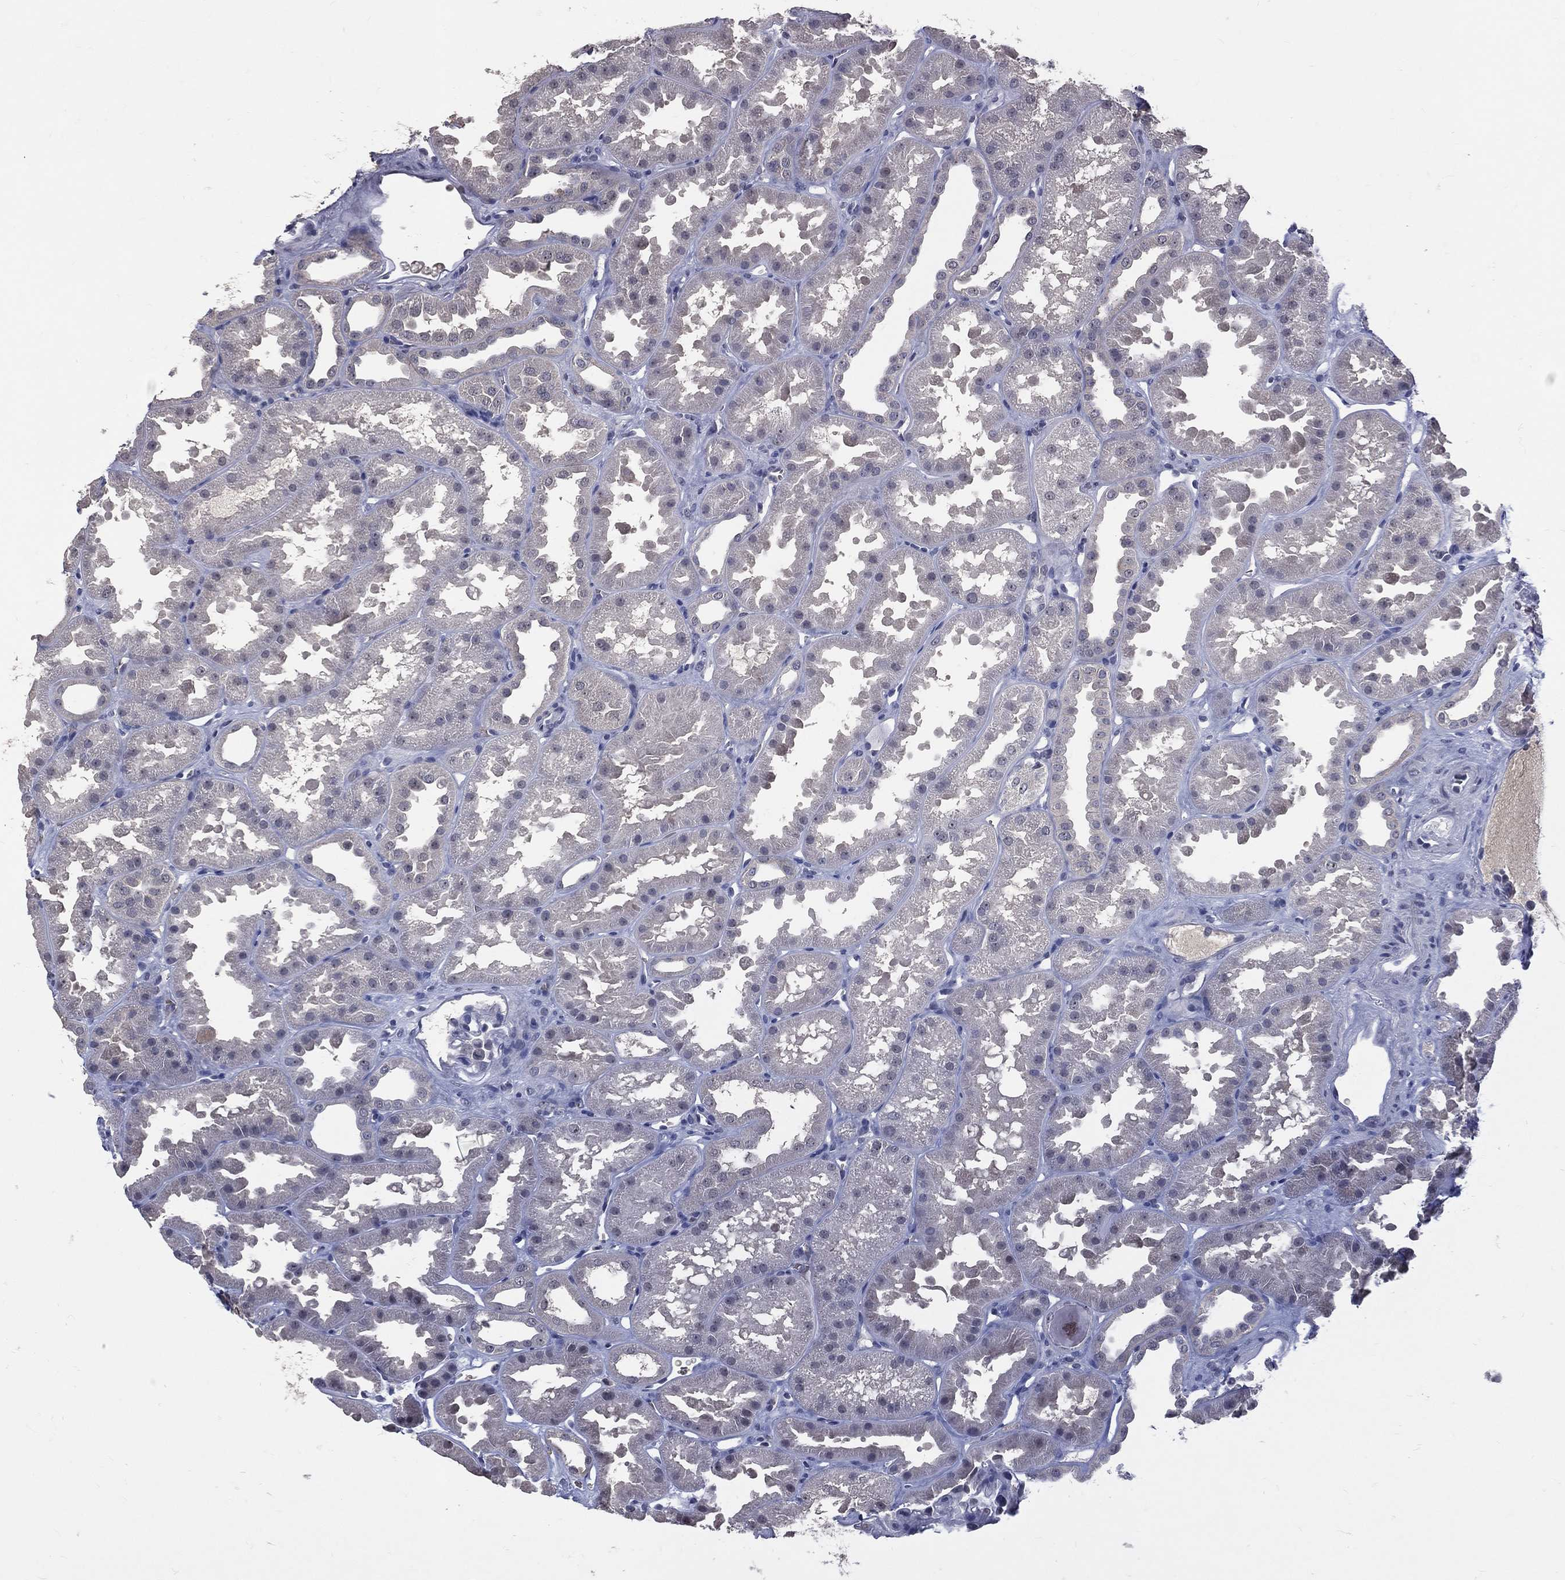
{"staining": {"intensity": "negative", "quantity": "none", "location": "none"}, "tissue": "kidney", "cell_type": "Cells in glomeruli", "image_type": "normal", "snomed": [{"axis": "morphology", "description": "Normal tissue, NOS"}, {"axis": "topography", "description": "Kidney"}], "caption": "The IHC micrograph has no significant staining in cells in glomeruli of kidney.", "gene": "DSG4", "patient": {"sex": "male", "age": 61}}